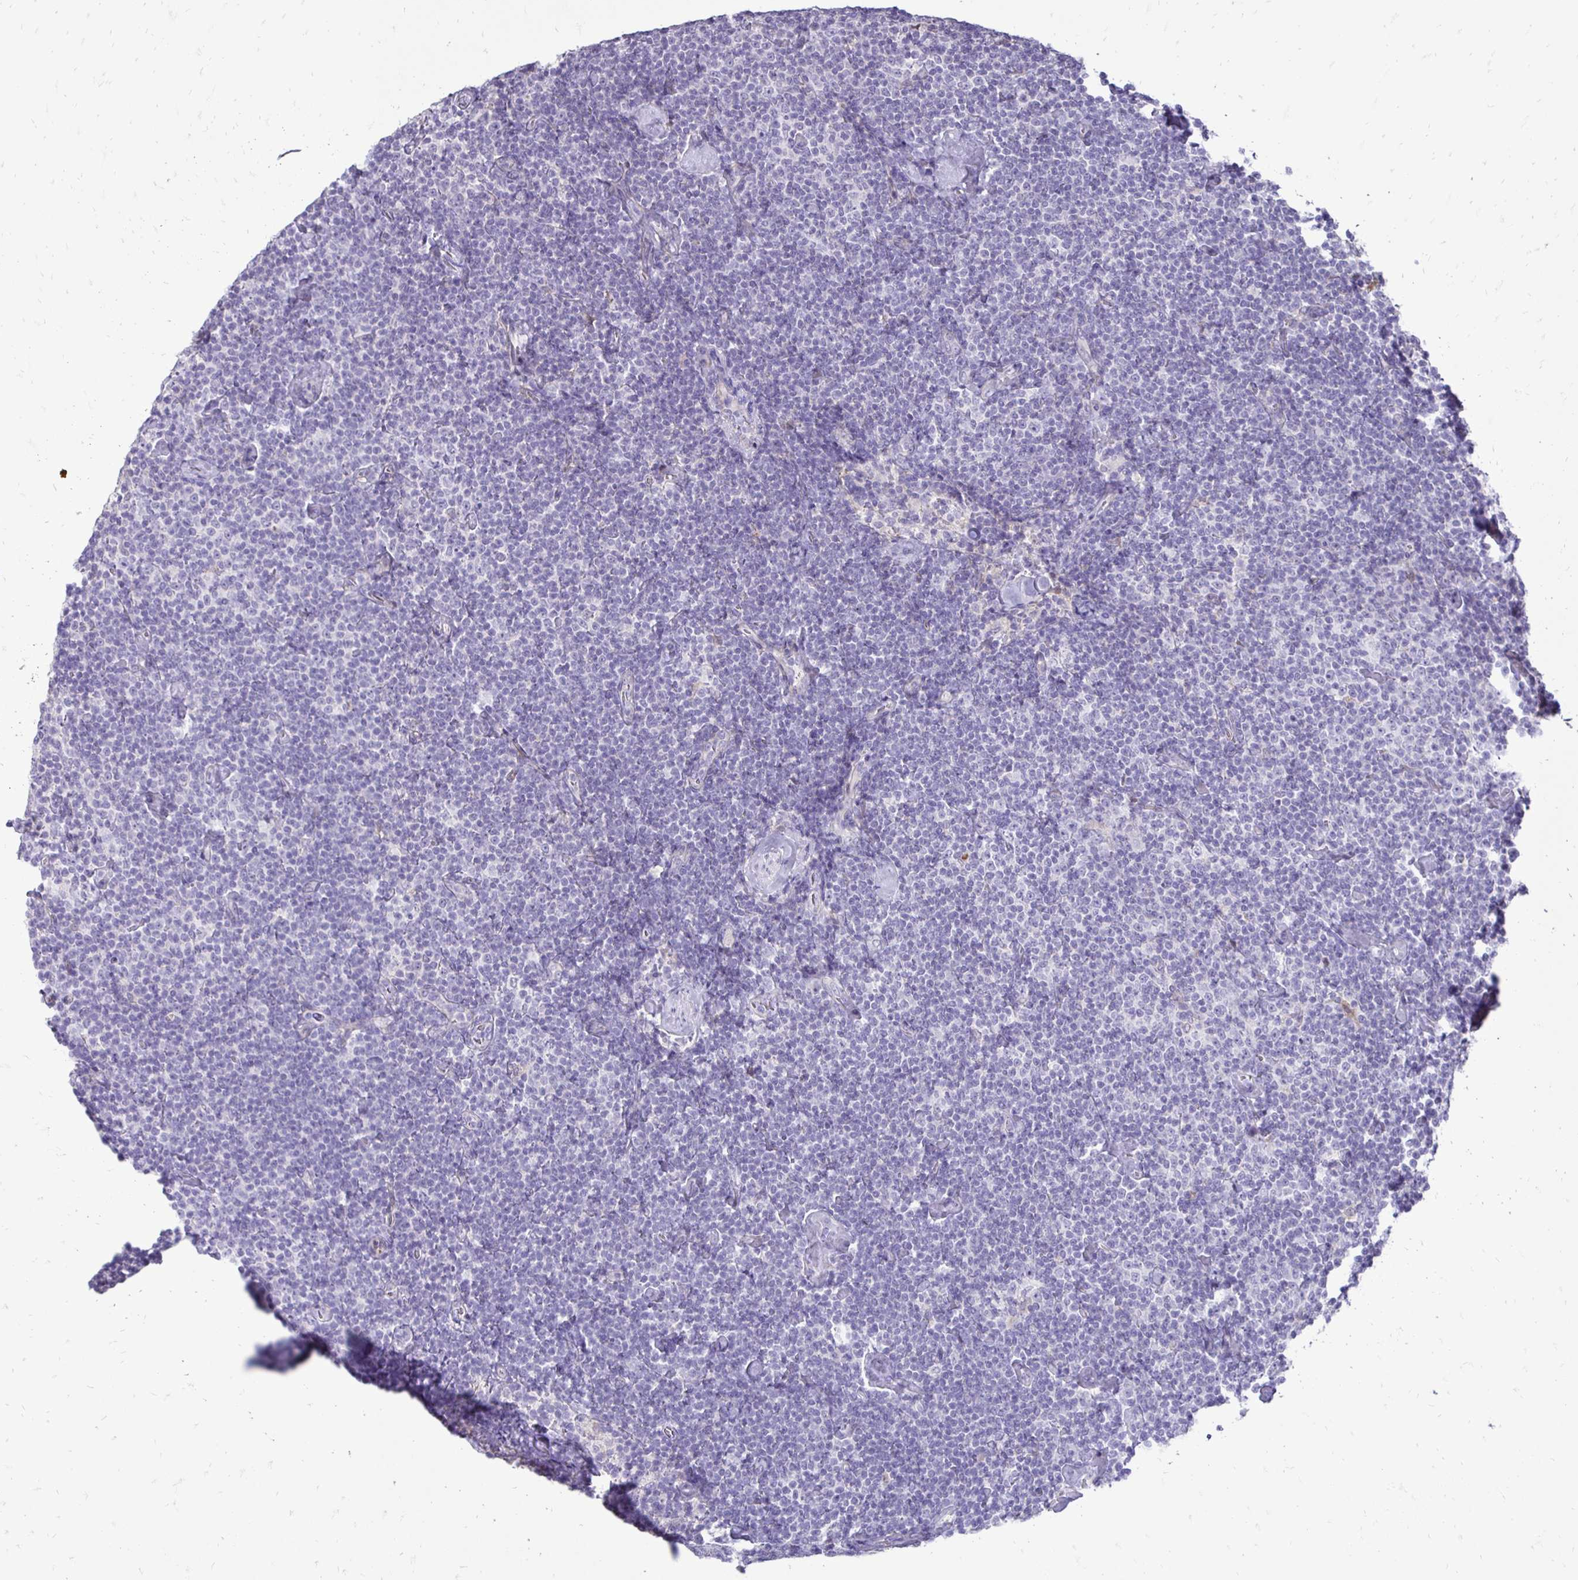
{"staining": {"intensity": "negative", "quantity": "none", "location": "none"}, "tissue": "lymphoma", "cell_type": "Tumor cells", "image_type": "cancer", "snomed": [{"axis": "morphology", "description": "Malignant lymphoma, non-Hodgkin's type, Low grade"}, {"axis": "topography", "description": "Lymph node"}], "caption": "Immunohistochemistry of malignant lymphoma, non-Hodgkin's type (low-grade) reveals no positivity in tumor cells. (DAB IHC visualized using brightfield microscopy, high magnification).", "gene": "GAS2", "patient": {"sex": "male", "age": 81}}